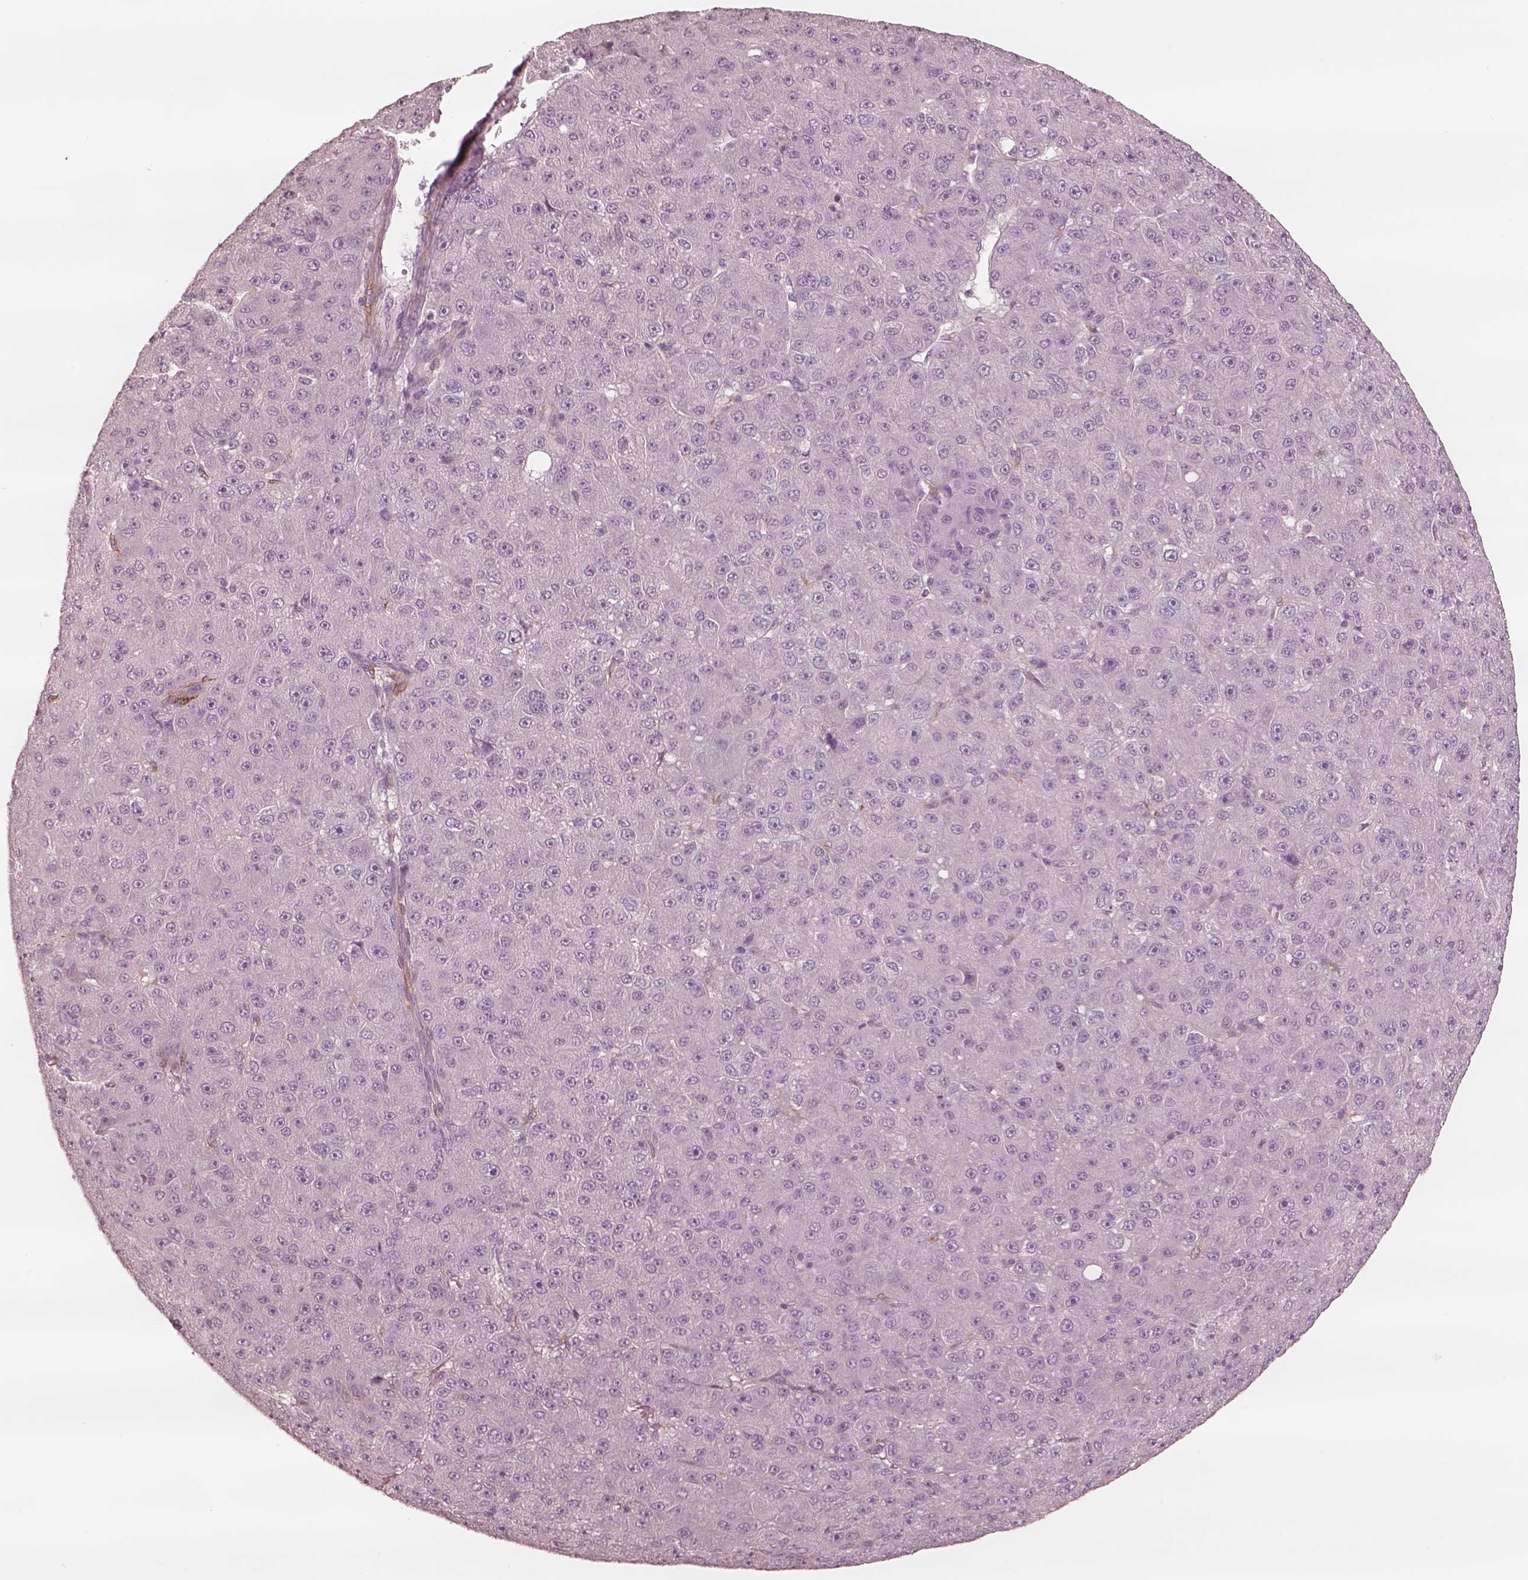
{"staining": {"intensity": "negative", "quantity": "none", "location": "none"}, "tissue": "liver cancer", "cell_type": "Tumor cells", "image_type": "cancer", "snomed": [{"axis": "morphology", "description": "Carcinoma, Hepatocellular, NOS"}, {"axis": "topography", "description": "Liver"}], "caption": "DAB immunohistochemical staining of human hepatocellular carcinoma (liver) displays no significant positivity in tumor cells.", "gene": "DNAAF9", "patient": {"sex": "male", "age": 67}}